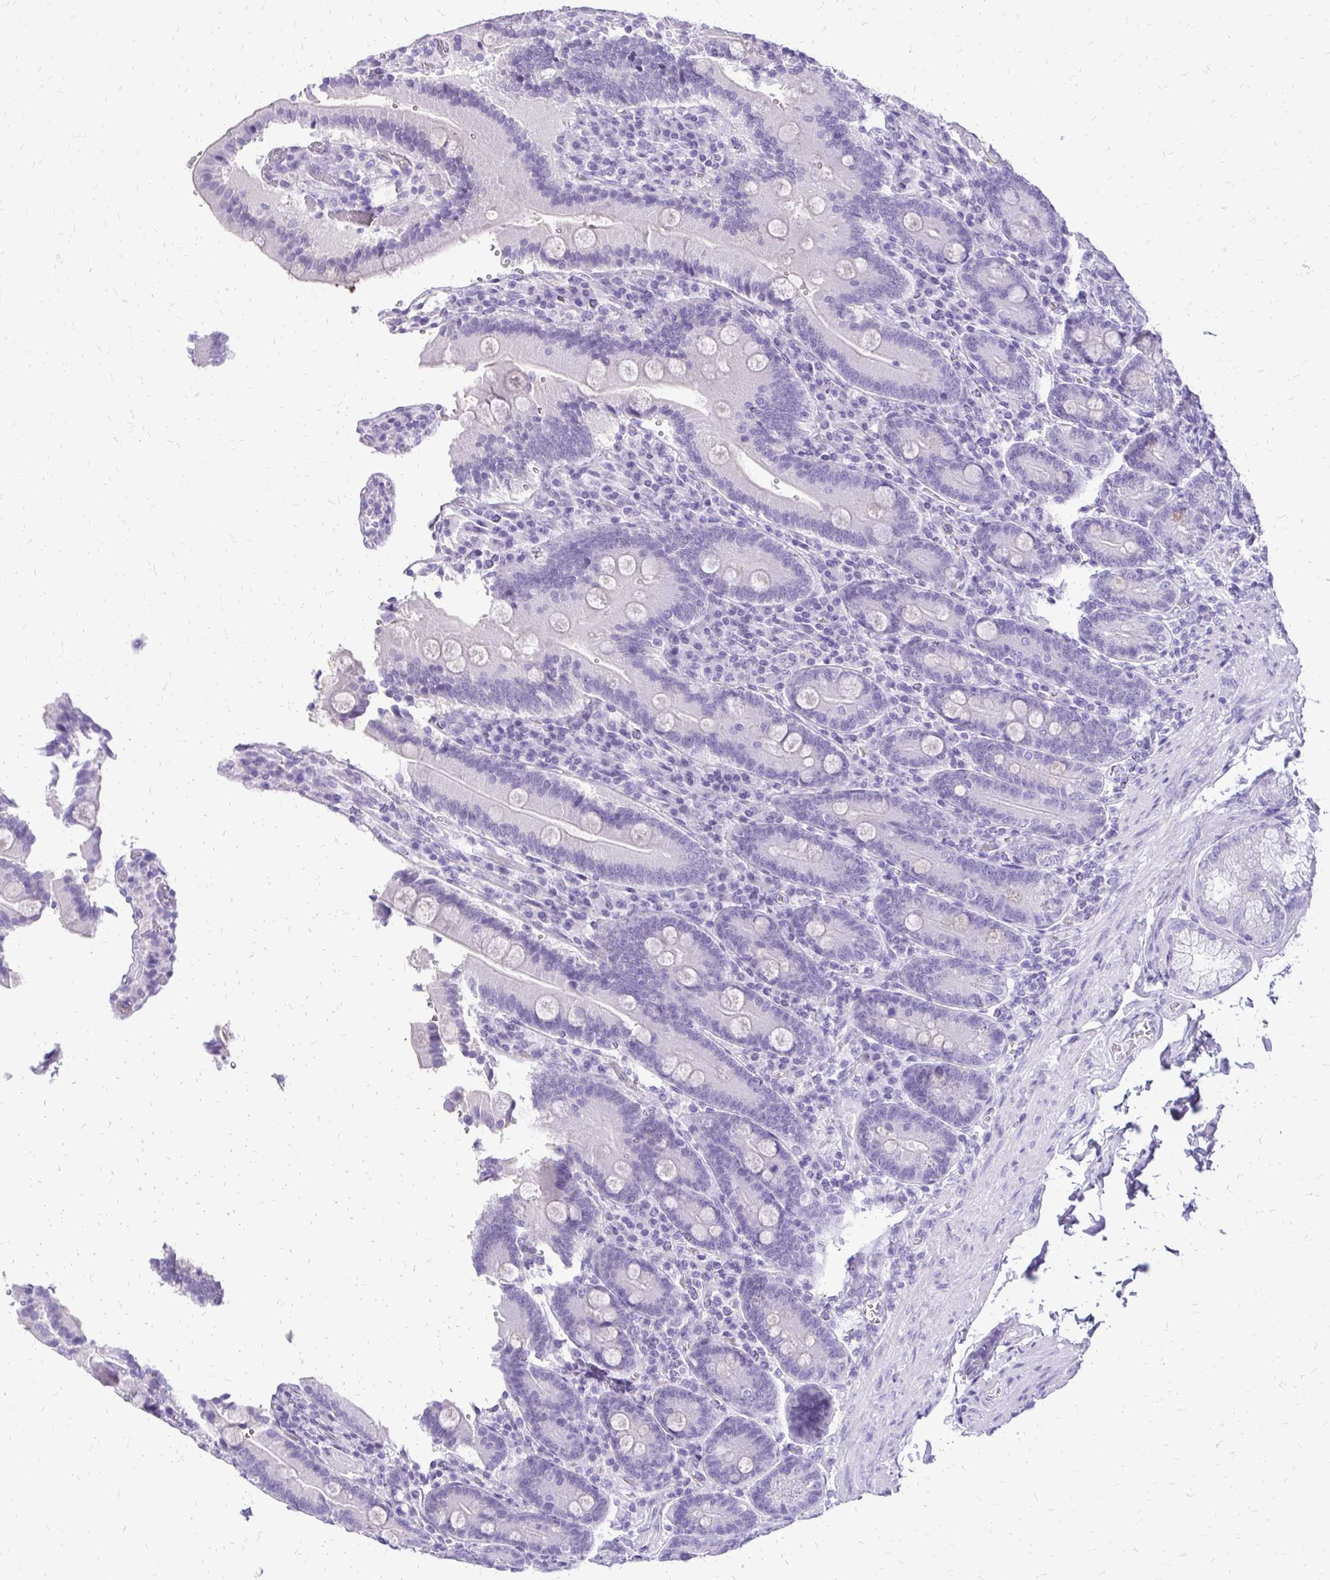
{"staining": {"intensity": "negative", "quantity": "none", "location": "none"}, "tissue": "duodenum", "cell_type": "Glandular cells", "image_type": "normal", "snomed": [{"axis": "morphology", "description": "Normal tissue, NOS"}, {"axis": "topography", "description": "Duodenum"}], "caption": "This is an IHC photomicrograph of benign human duodenum. There is no positivity in glandular cells.", "gene": "SLC32A1", "patient": {"sex": "female", "age": 62}}